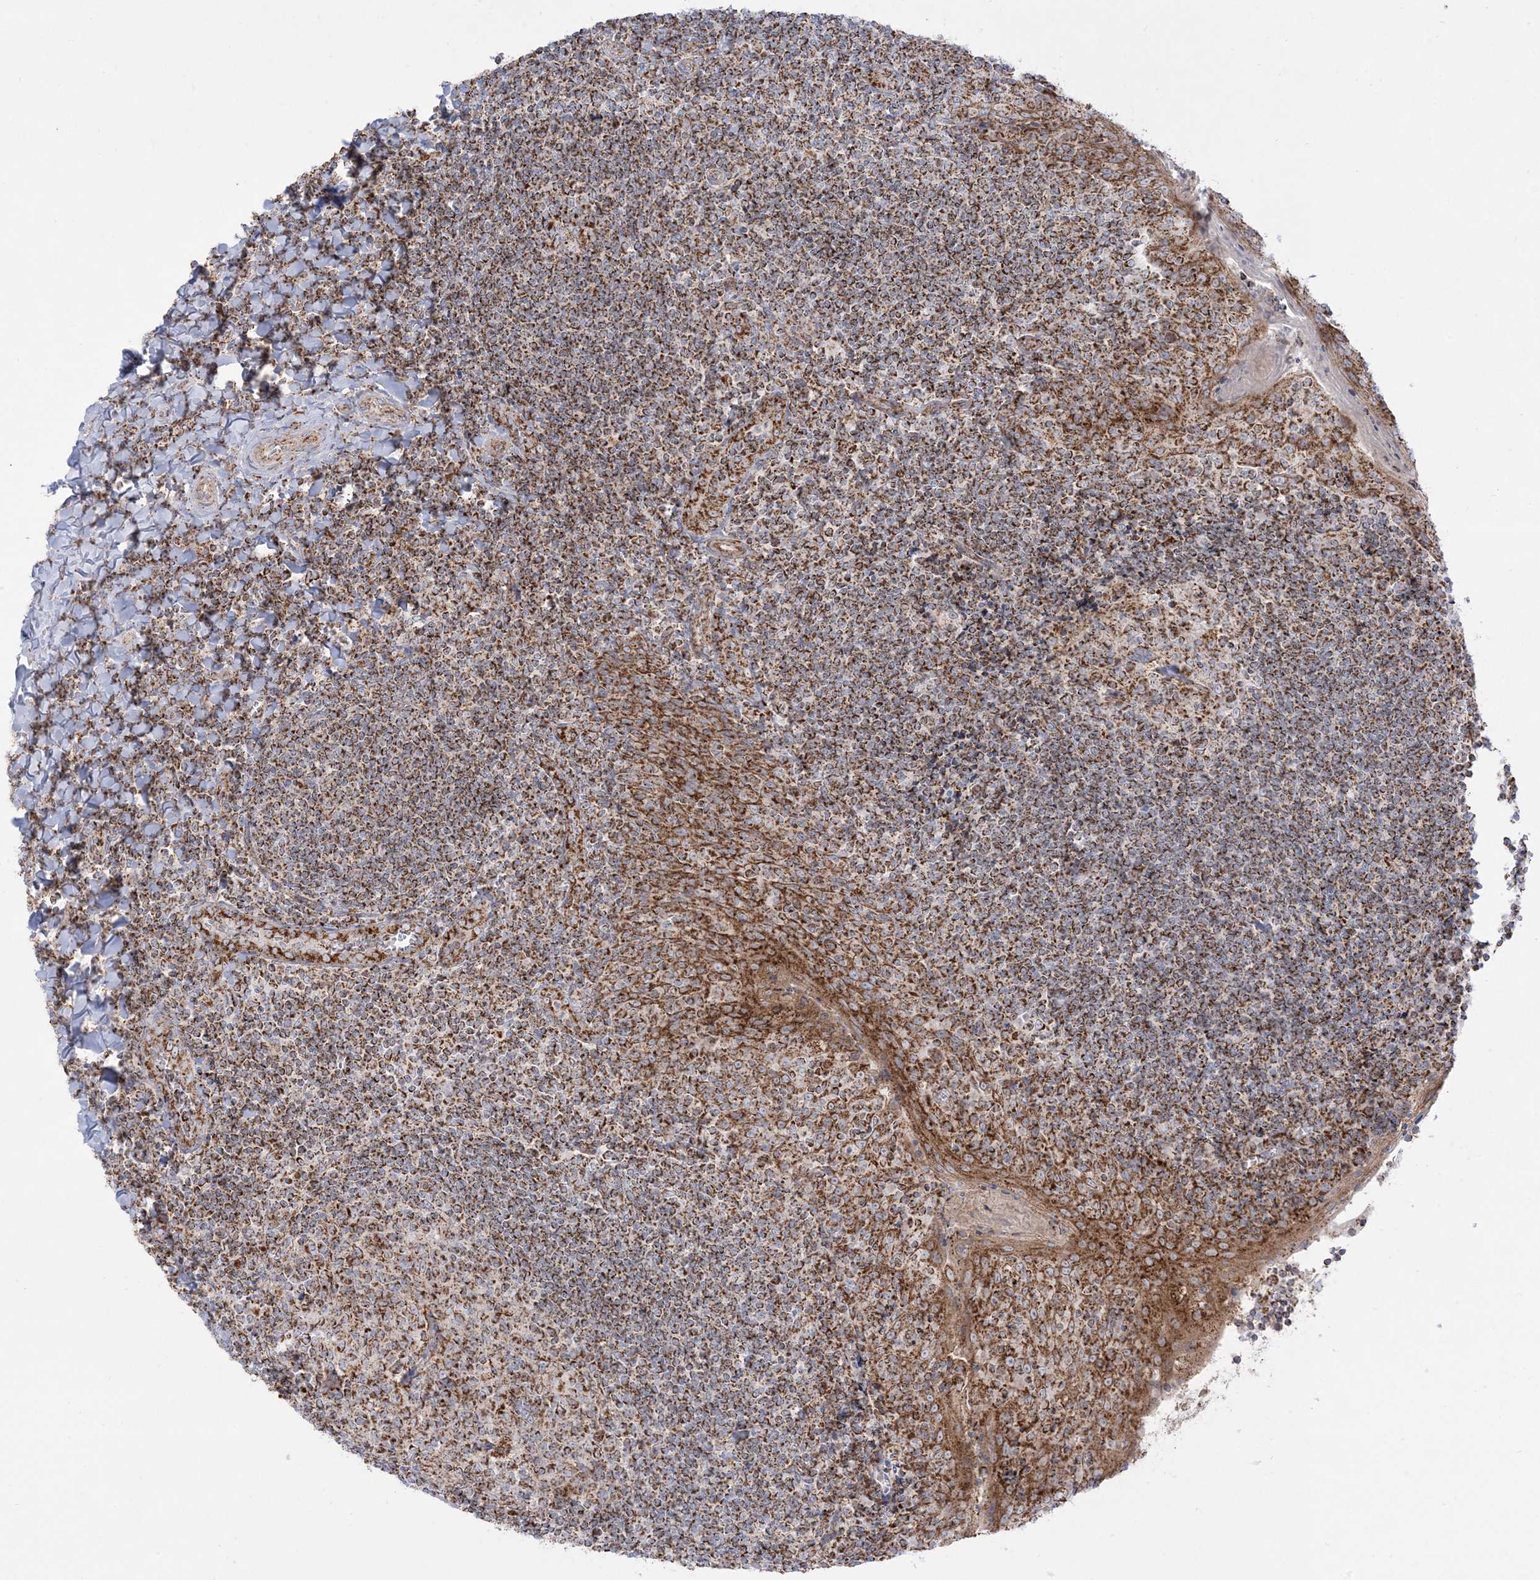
{"staining": {"intensity": "moderate", "quantity": ">75%", "location": "cytoplasmic/membranous"}, "tissue": "tonsil", "cell_type": "Germinal center cells", "image_type": "normal", "snomed": [{"axis": "morphology", "description": "Normal tissue, NOS"}, {"axis": "topography", "description": "Tonsil"}], "caption": "Tonsil stained for a protein (brown) exhibits moderate cytoplasmic/membranous positive expression in about >75% of germinal center cells.", "gene": "MRPS36", "patient": {"sex": "male", "age": 27}}